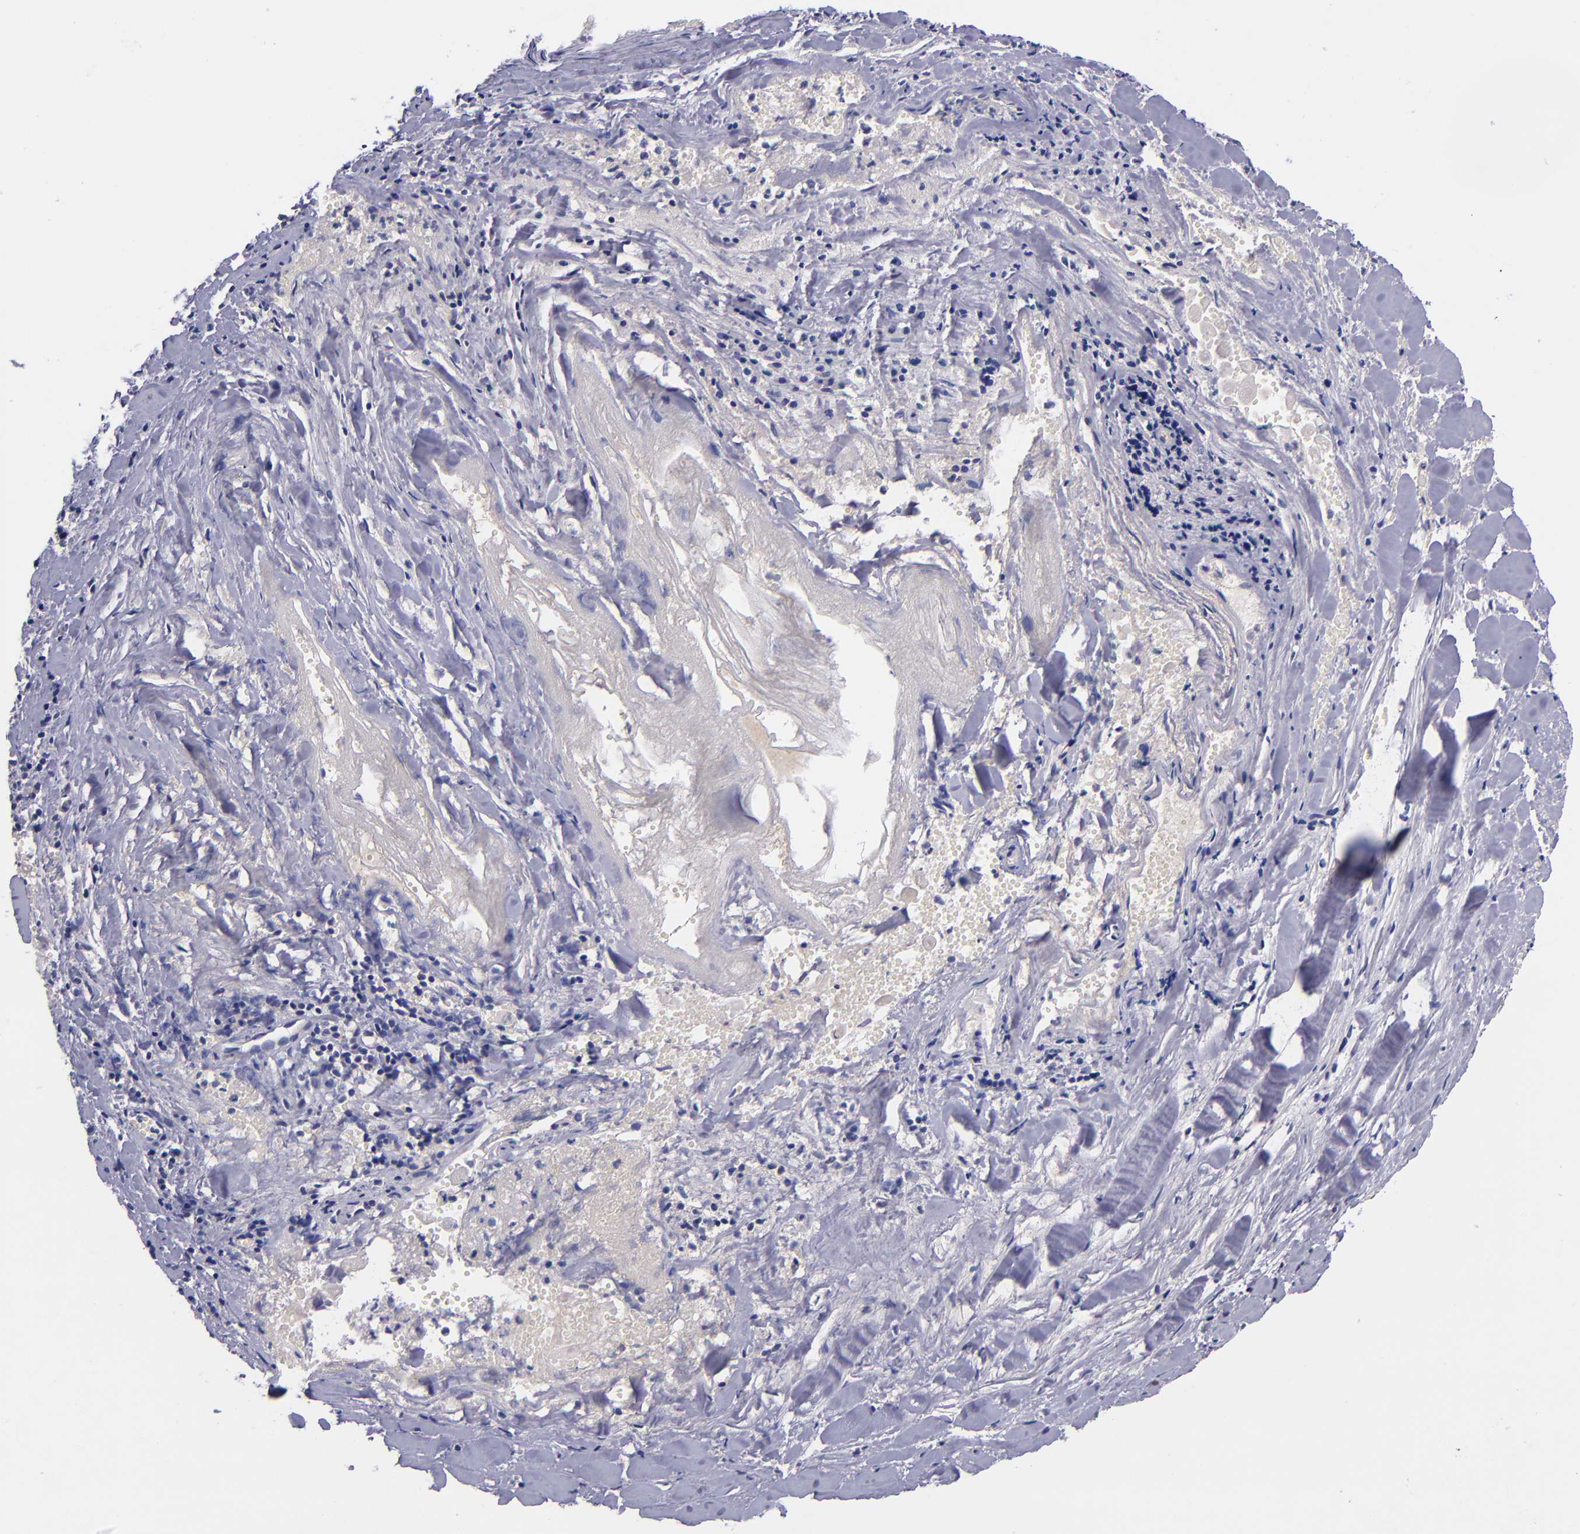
{"staining": {"intensity": "negative", "quantity": "none", "location": "none"}, "tissue": "lung cancer", "cell_type": "Tumor cells", "image_type": "cancer", "snomed": [{"axis": "morphology", "description": "Adenocarcinoma, NOS"}, {"axis": "topography", "description": "Lung"}], "caption": "Micrograph shows no significant protein staining in tumor cells of adenocarcinoma (lung). (Immunohistochemistry (ihc), brightfield microscopy, high magnification).", "gene": "RBP4", "patient": {"sex": "male", "age": 60}}